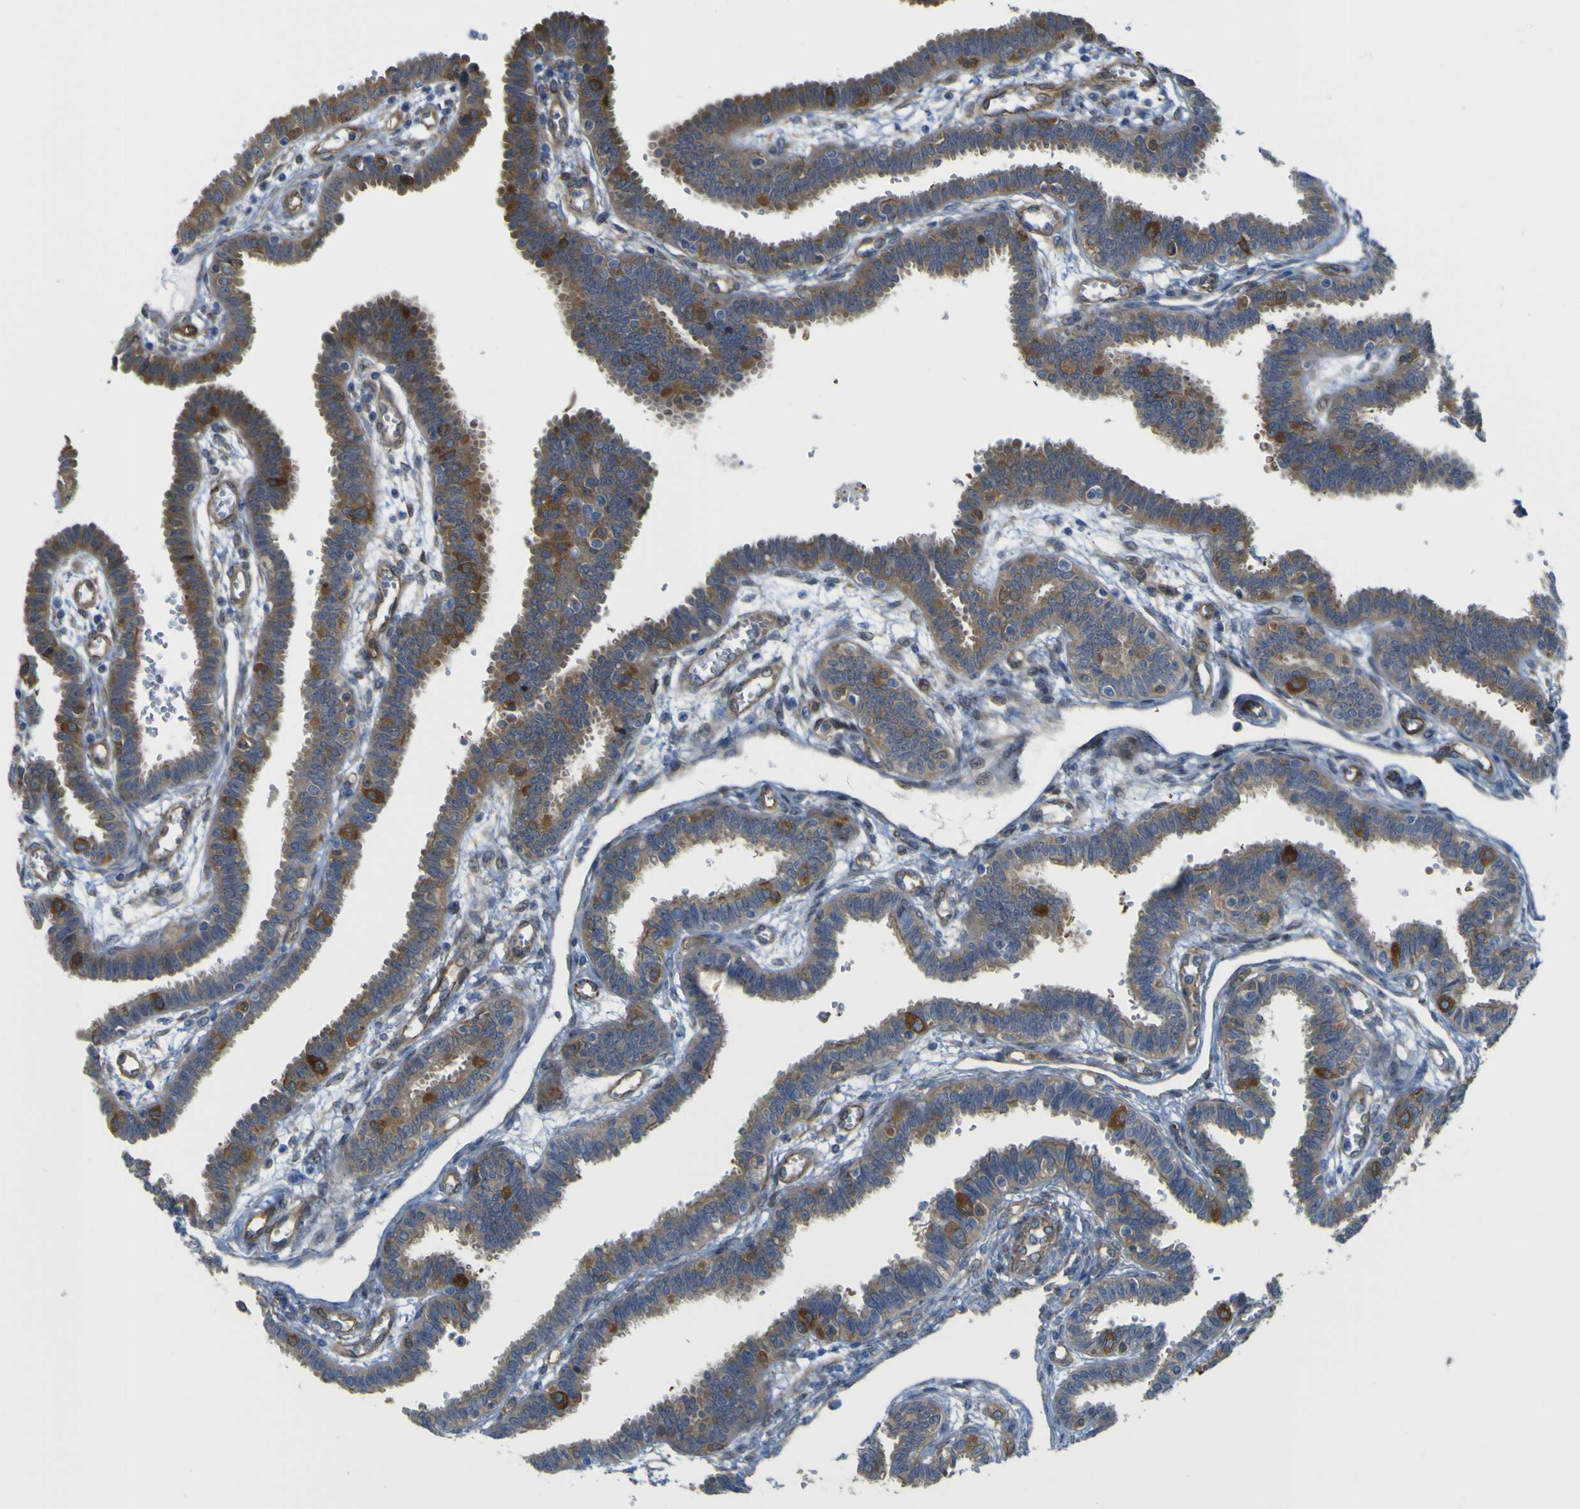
{"staining": {"intensity": "moderate", "quantity": "25%-75%", "location": "cytoplasmic/membranous"}, "tissue": "fallopian tube", "cell_type": "Glandular cells", "image_type": "normal", "snomed": [{"axis": "morphology", "description": "Normal tissue, NOS"}, {"axis": "topography", "description": "Fallopian tube"}], "caption": "Fallopian tube was stained to show a protein in brown. There is medium levels of moderate cytoplasmic/membranous staining in approximately 25%-75% of glandular cells. Using DAB (brown) and hematoxylin (blue) stains, captured at high magnification using brightfield microscopy.", "gene": "JPH1", "patient": {"sex": "female", "age": 32}}